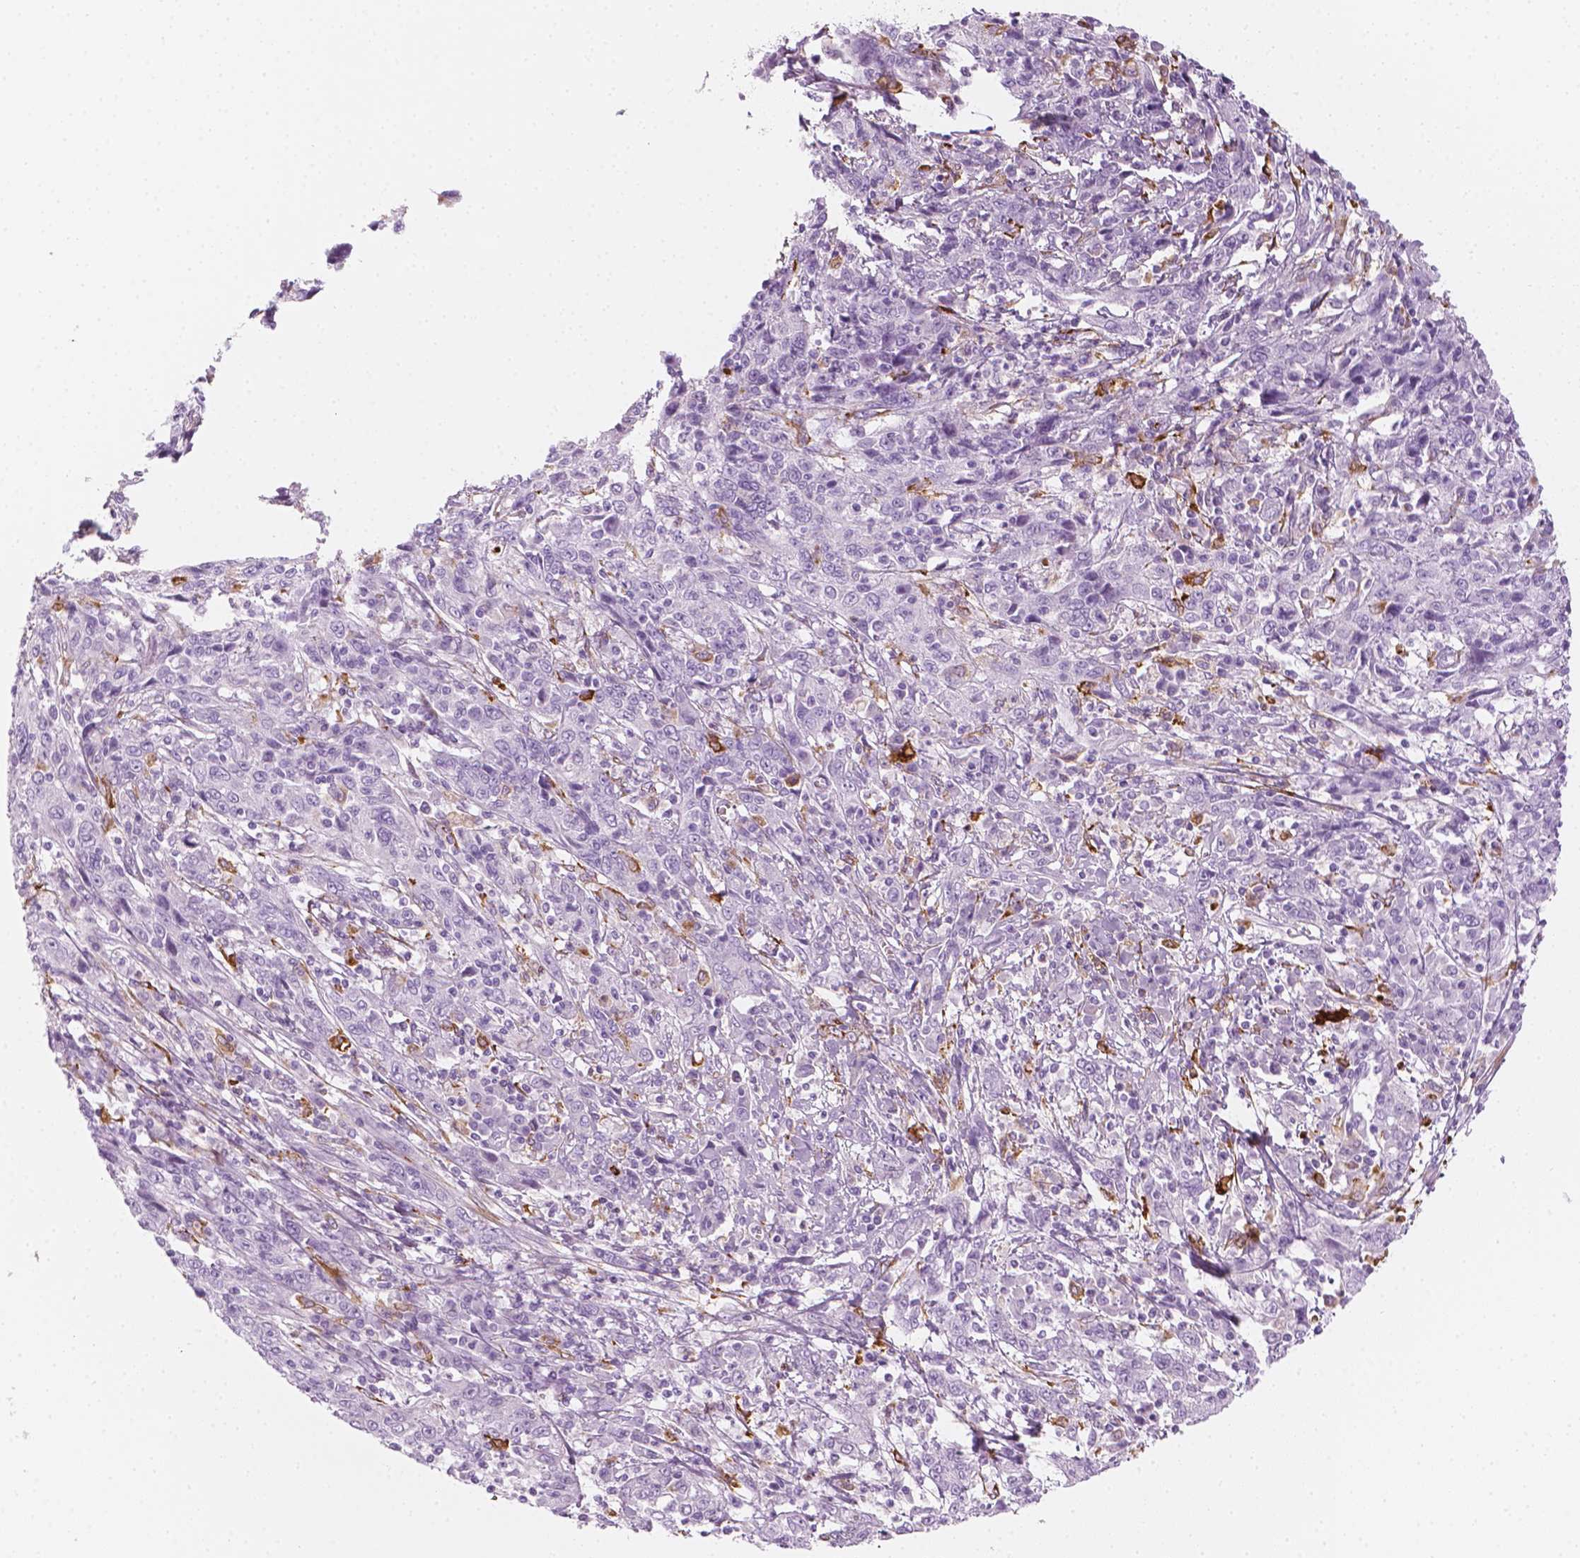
{"staining": {"intensity": "negative", "quantity": "none", "location": "none"}, "tissue": "cervical cancer", "cell_type": "Tumor cells", "image_type": "cancer", "snomed": [{"axis": "morphology", "description": "Squamous cell carcinoma, NOS"}, {"axis": "topography", "description": "Cervix"}], "caption": "The IHC histopathology image has no significant staining in tumor cells of cervical cancer tissue.", "gene": "CES1", "patient": {"sex": "female", "age": 46}}